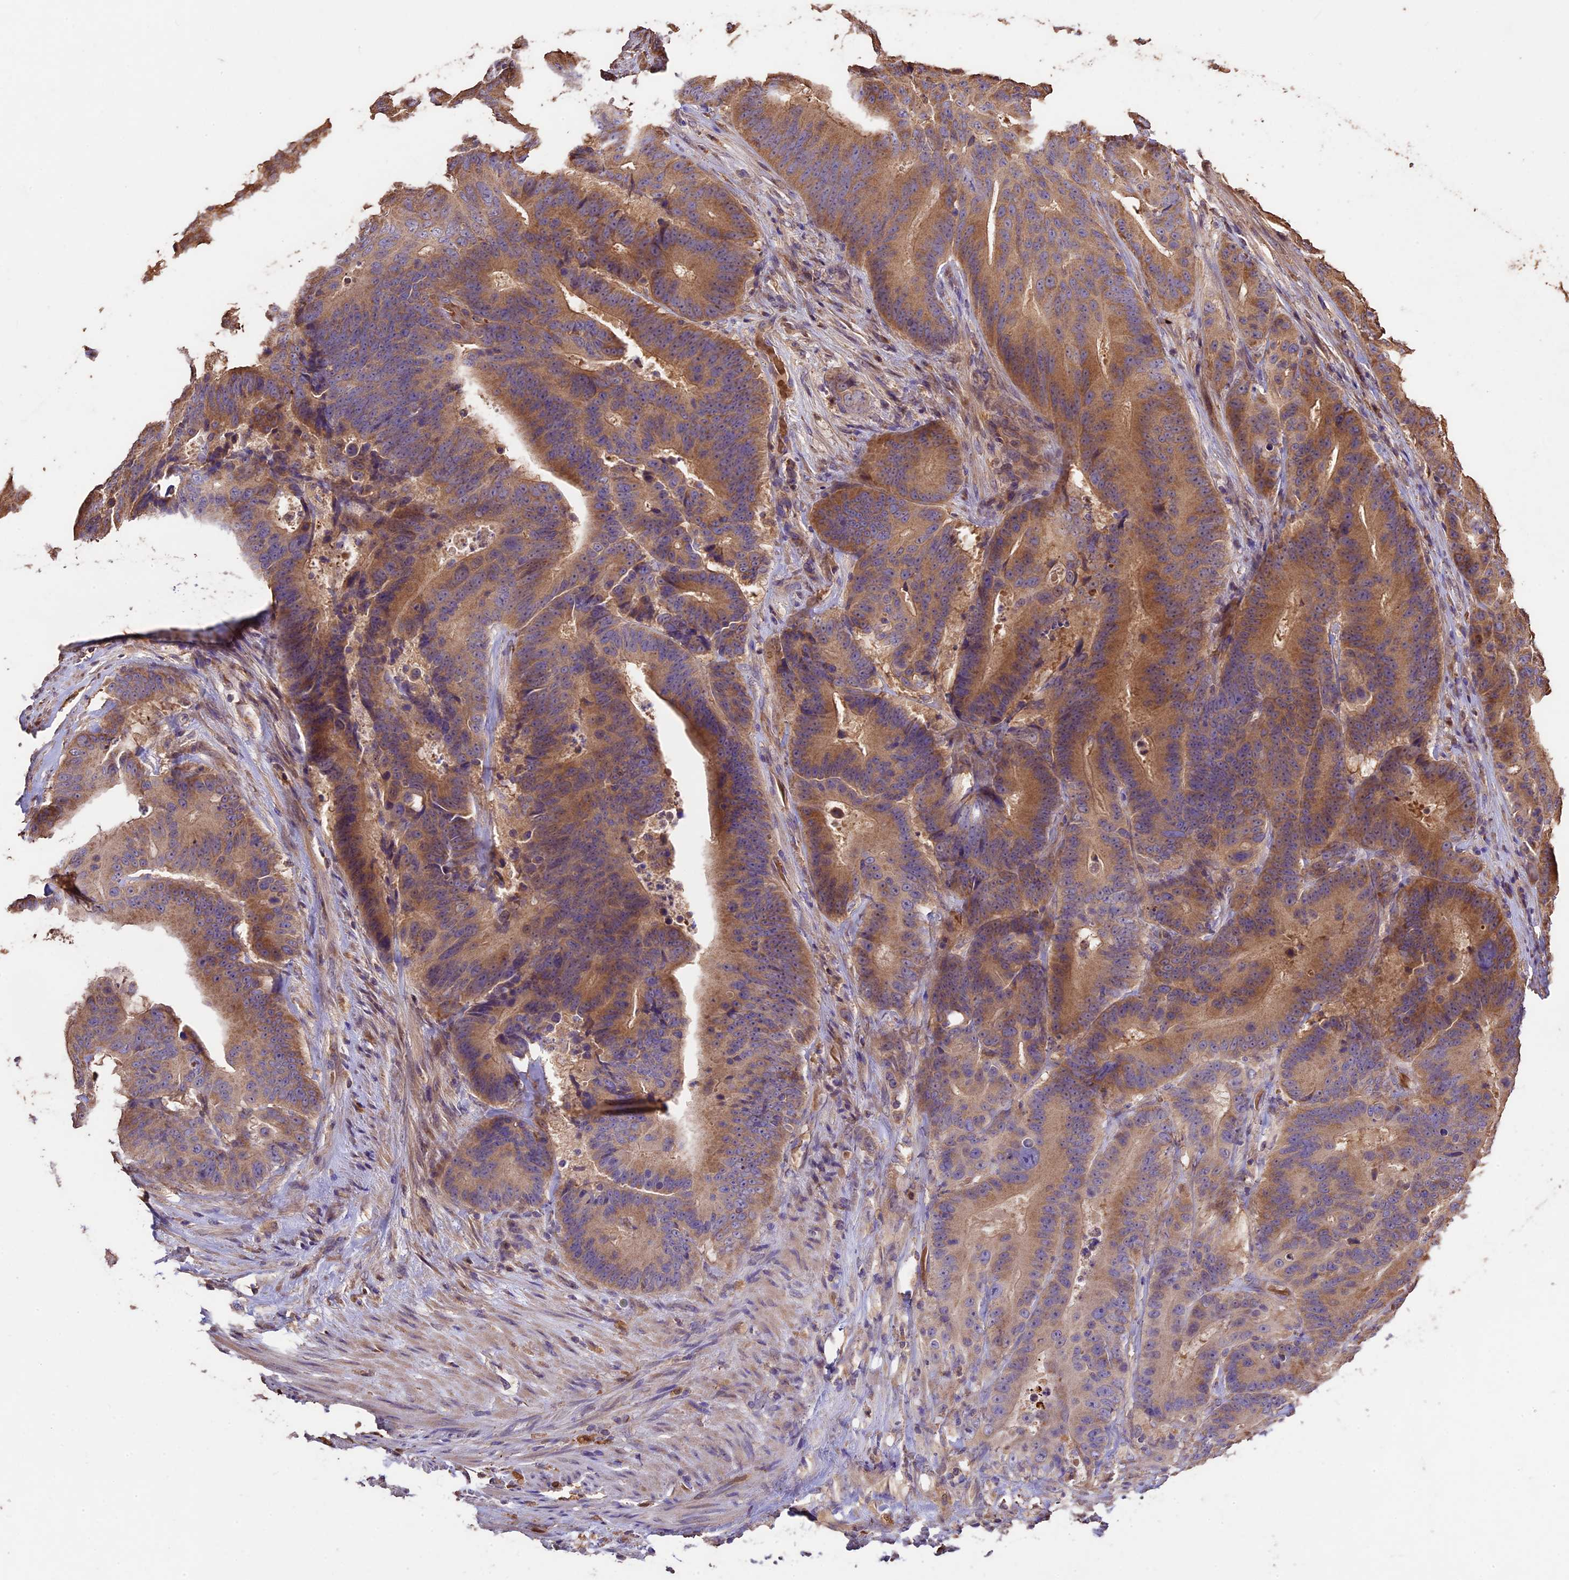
{"staining": {"intensity": "moderate", "quantity": ">75%", "location": "cytoplasmic/membranous"}, "tissue": "colorectal cancer", "cell_type": "Tumor cells", "image_type": "cancer", "snomed": [{"axis": "morphology", "description": "Adenocarcinoma, NOS"}, {"axis": "topography", "description": "Colon"}], "caption": "Protein expression analysis of human colorectal adenocarcinoma reveals moderate cytoplasmic/membranous positivity in about >75% of tumor cells. The staining was performed using DAB, with brown indicating positive protein expression. Nuclei are stained blue with hematoxylin.", "gene": "CRLF1", "patient": {"sex": "male", "age": 83}}